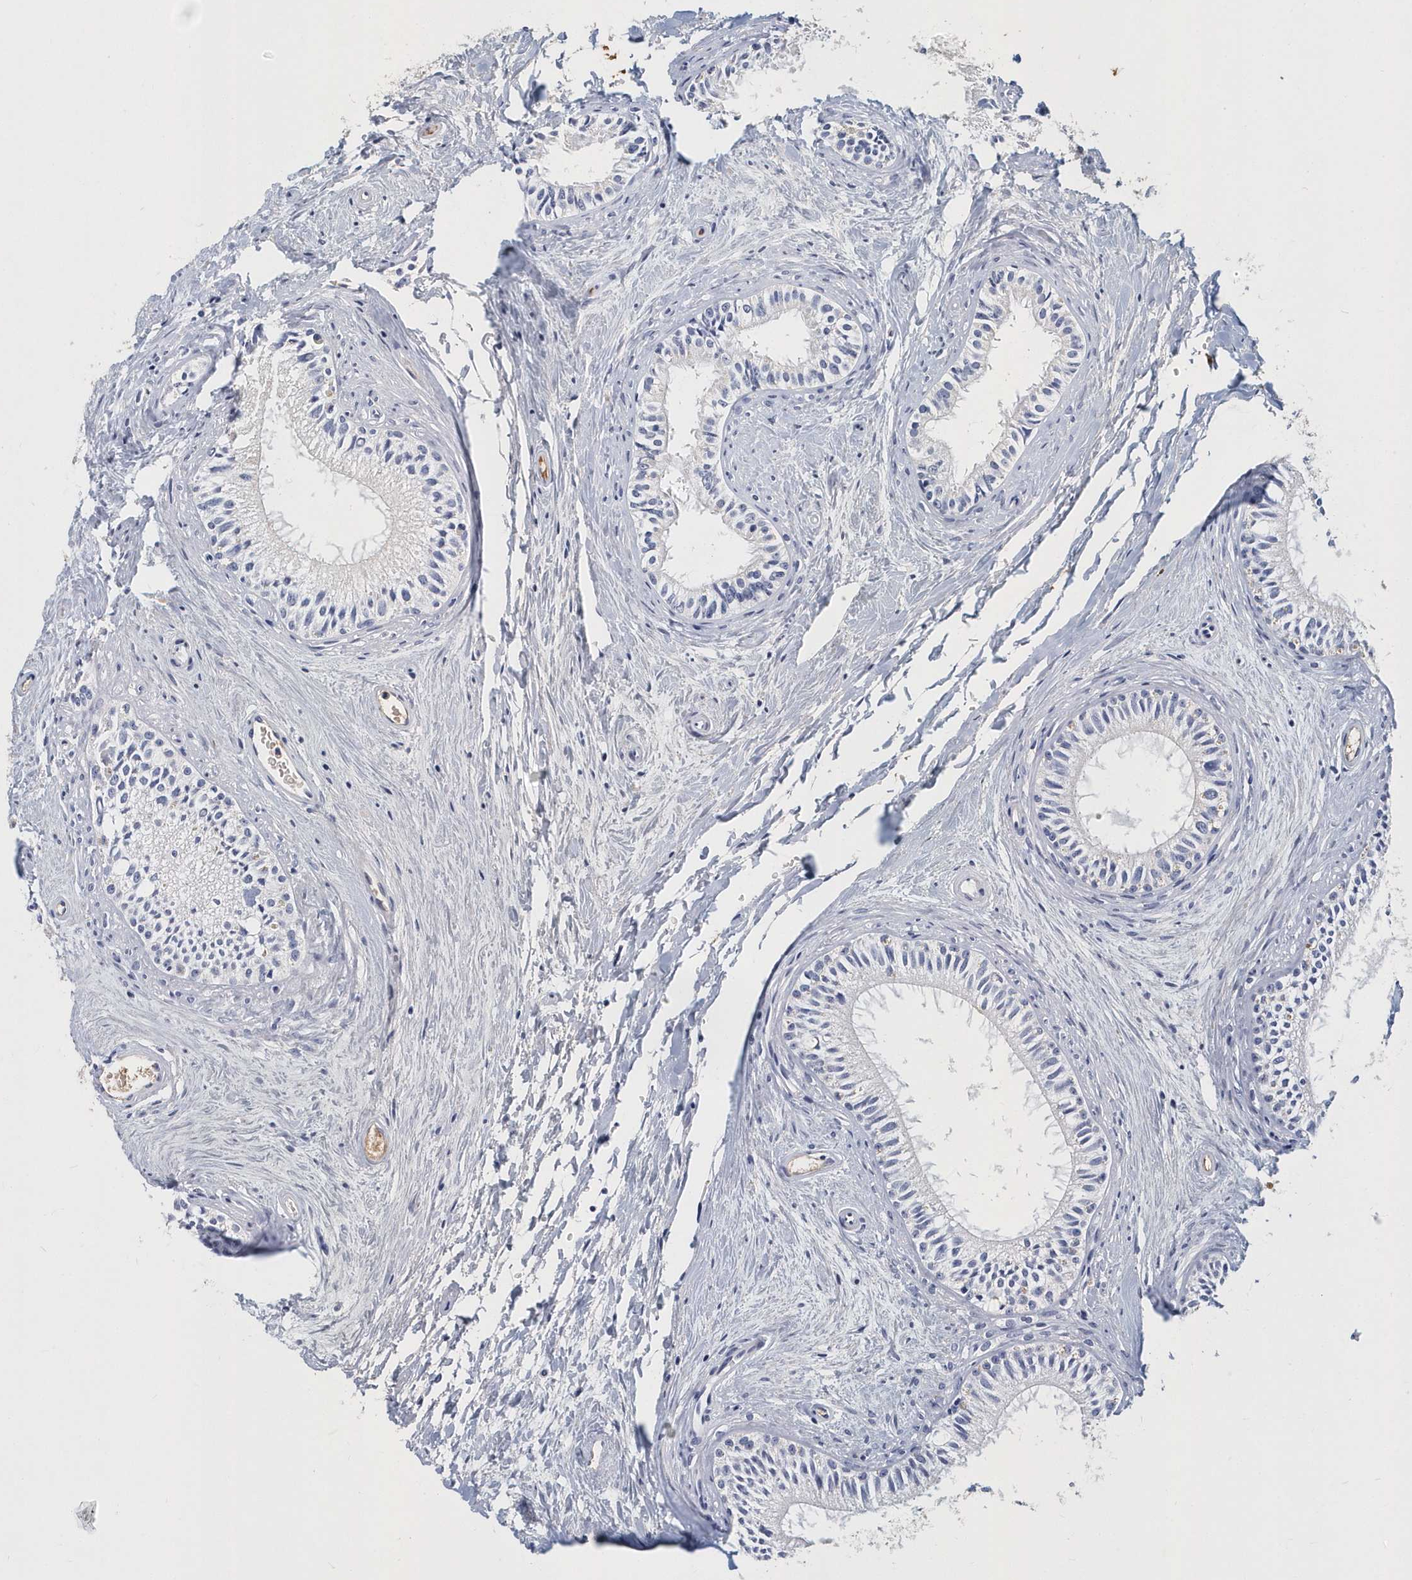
{"staining": {"intensity": "negative", "quantity": "none", "location": "none"}, "tissue": "epididymis", "cell_type": "Glandular cells", "image_type": "normal", "snomed": [{"axis": "morphology", "description": "Normal tissue, NOS"}, {"axis": "topography", "description": "Epididymis"}], "caption": "An IHC histopathology image of unremarkable epididymis is shown. There is no staining in glandular cells of epididymis.", "gene": "ITGA2B", "patient": {"sex": "male", "age": 71}}